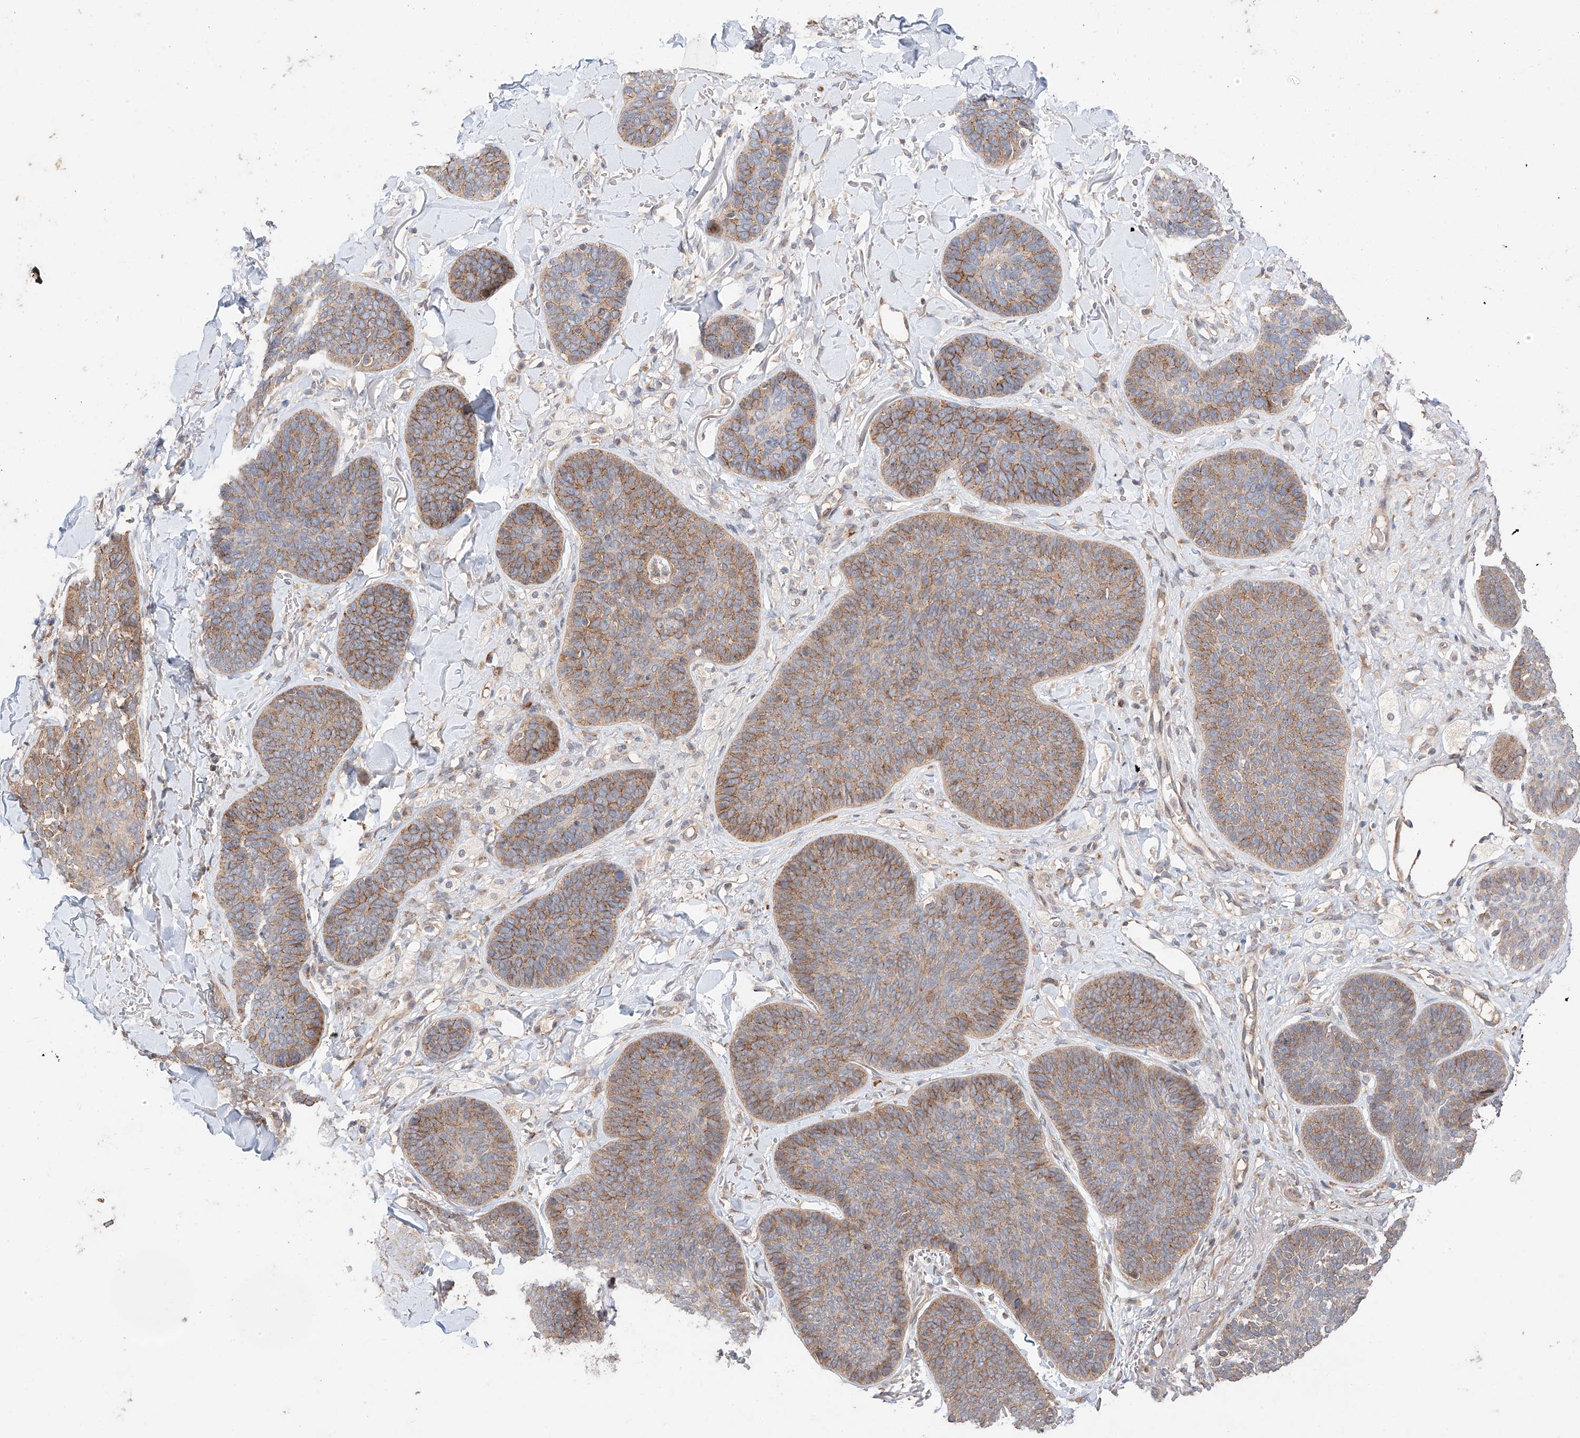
{"staining": {"intensity": "moderate", "quantity": ">75%", "location": "cytoplasmic/membranous"}, "tissue": "skin cancer", "cell_type": "Tumor cells", "image_type": "cancer", "snomed": [{"axis": "morphology", "description": "Basal cell carcinoma"}, {"axis": "topography", "description": "Skin"}], "caption": "Immunohistochemistry (DAB) staining of human skin cancer (basal cell carcinoma) exhibits moderate cytoplasmic/membranous protein expression in approximately >75% of tumor cells.", "gene": "XPNPEP1", "patient": {"sex": "male", "age": 85}}